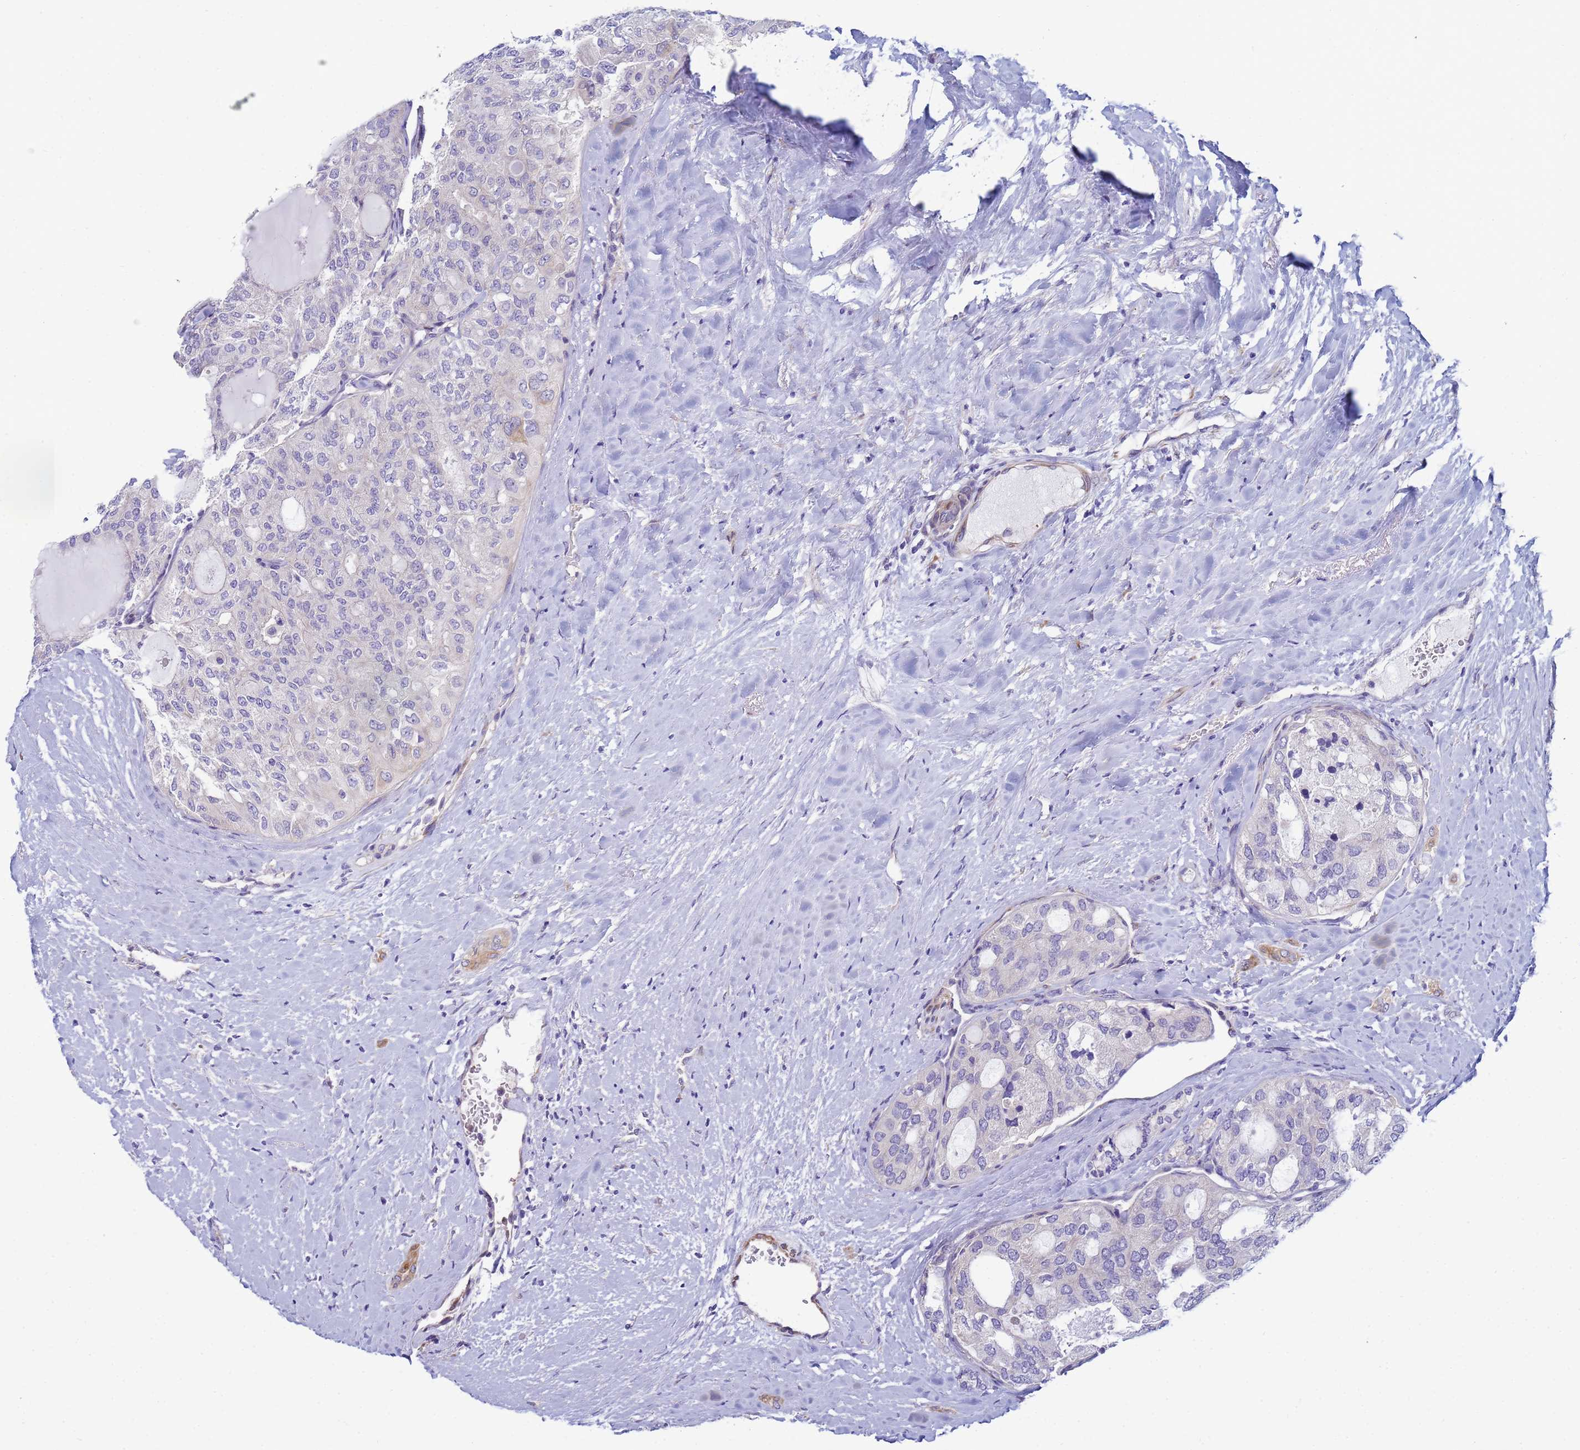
{"staining": {"intensity": "negative", "quantity": "none", "location": "none"}, "tissue": "thyroid cancer", "cell_type": "Tumor cells", "image_type": "cancer", "snomed": [{"axis": "morphology", "description": "Follicular adenoma carcinoma, NOS"}, {"axis": "topography", "description": "Thyroid gland"}], "caption": "The image displays no staining of tumor cells in follicular adenoma carcinoma (thyroid).", "gene": "TRPC6", "patient": {"sex": "male", "age": 75}}